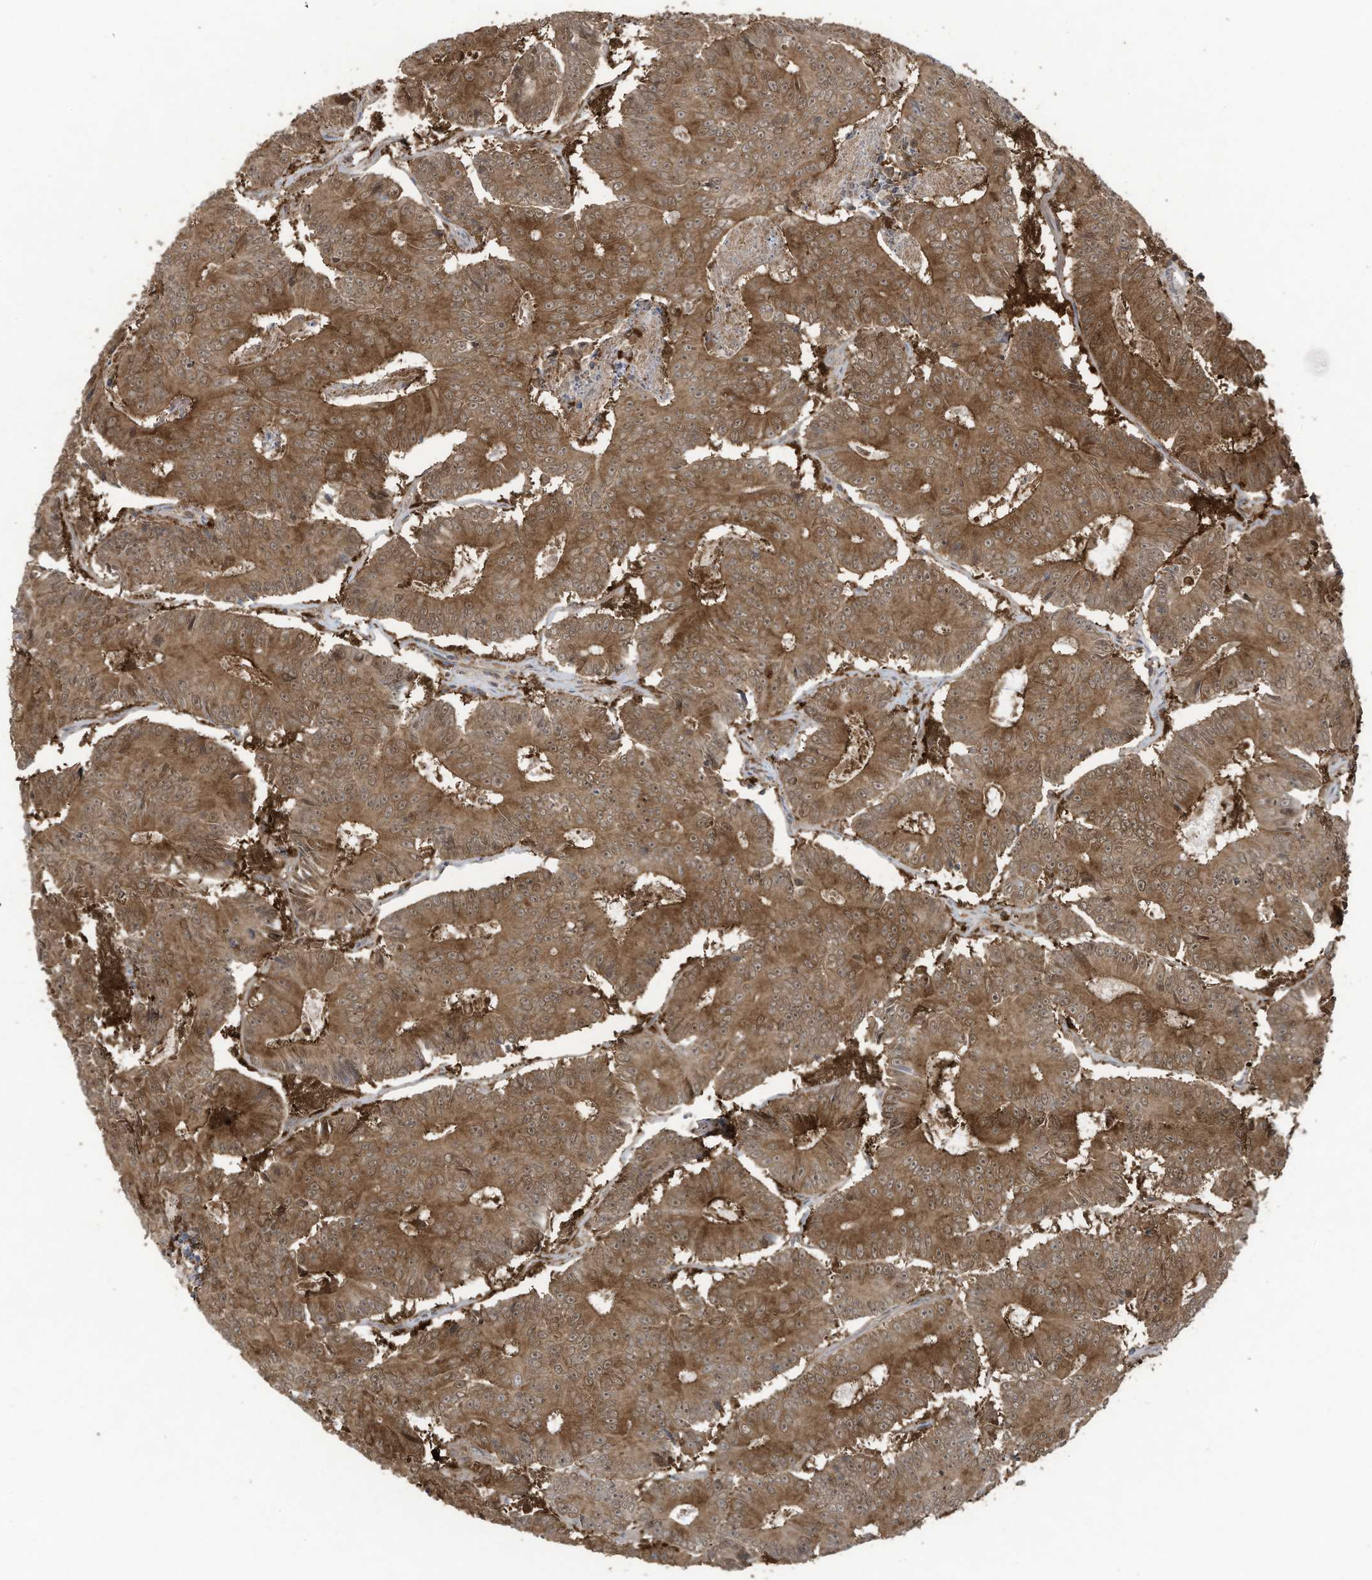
{"staining": {"intensity": "moderate", "quantity": ">75%", "location": "cytoplasmic/membranous,nuclear"}, "tissue": "colorectal cancer", "cell_type": "Tumor cells", "image_type": "cancer", "snomed": [{"axis": "morphology", "description": "Adenocarcinoma, NOS"}, {"axis": "topography", "description": "Colon"}], "caption": "This photomicrograph displays immunohistochemistry staining of human colorectal cancer, with medium moderate cytoplasmic/membranous and nuclear staining in about >75% of tumor cells.", "gene": "OLA1", "patient": {"sex": "male", "age": 83}}